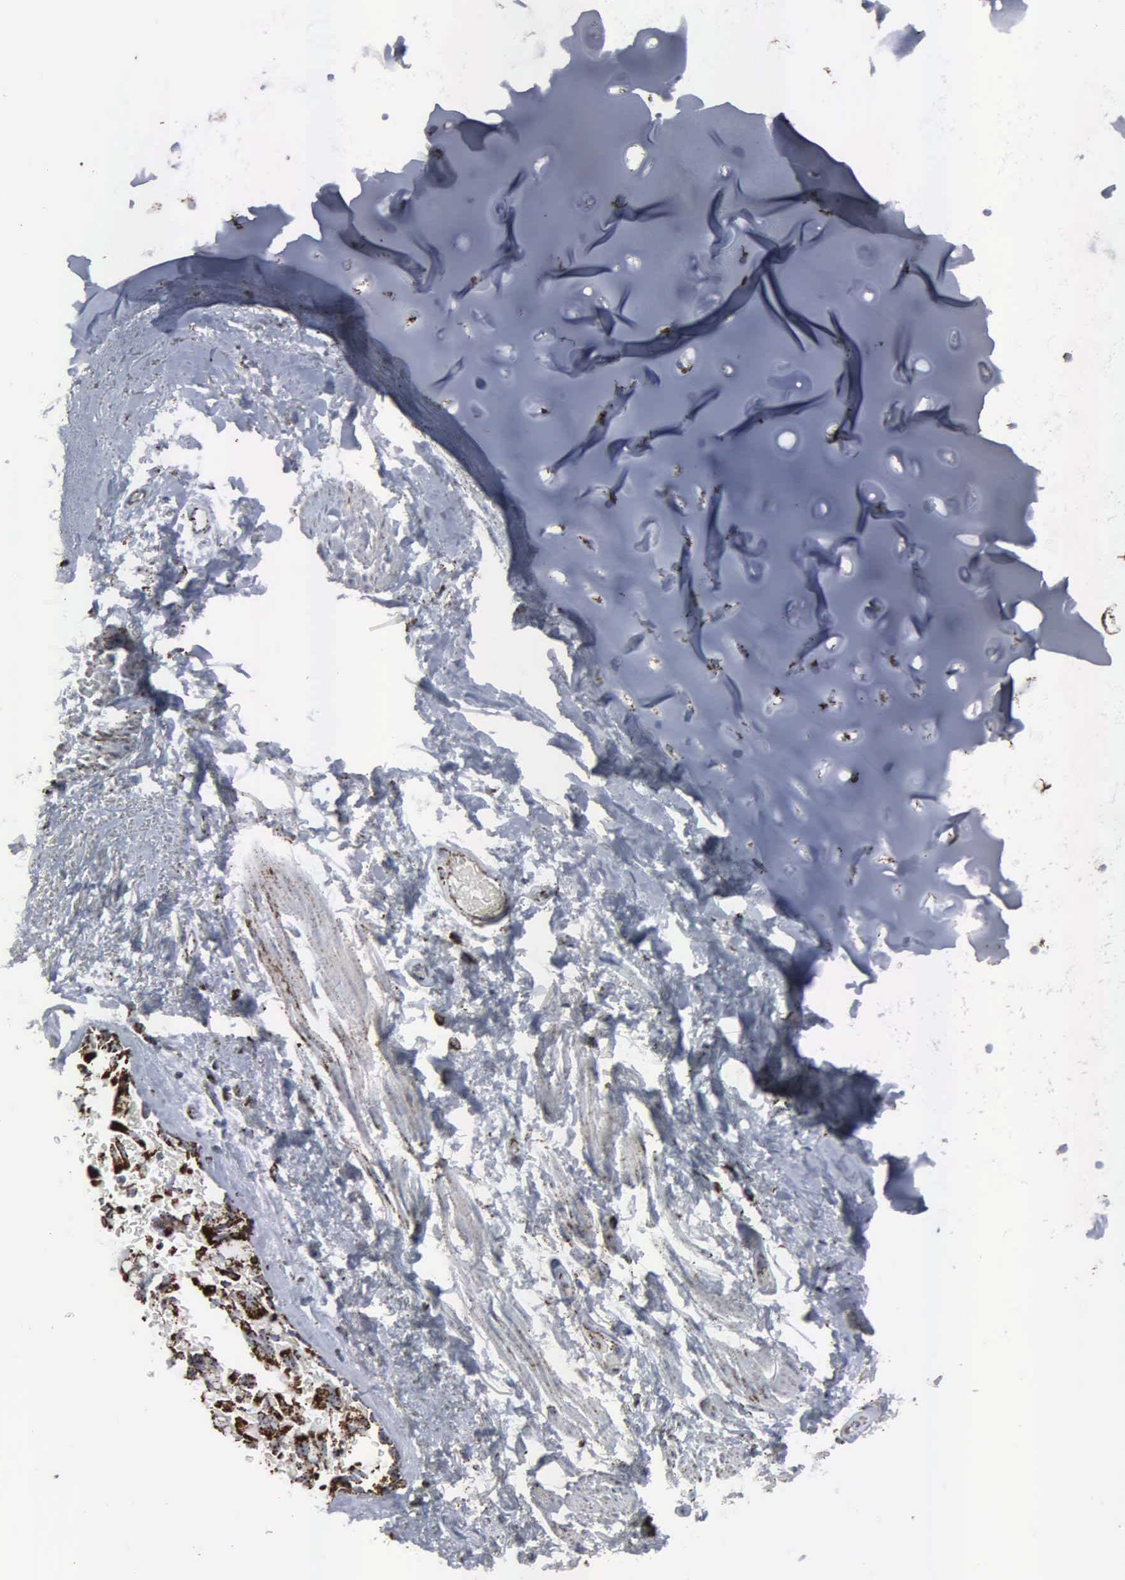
{"staining": {"intensity": "weak", "quantity": "25%-75%", "location": "cytoplasmic/membranous"}, "tissue": "adipose tissue", "cell_type": "Adipocytes", "image_type": "normal", "snomed": [{"axis": "morphology", "description": "Normal tissue, NOS"}, {"axis": "topography", "description": "Cartilage tissue"}, {"axis": "topography", "description": "Lung"}], "caption": "Adipose tissue stained with immunohistochemistry (IHC) displays weak cytoplasmic/membranous positivity in about 25%-75% of adipocytes. (IHC, brightfield microscopy, high magnification).", "gene": "HSPA9", "patient": {"sex": "male", "age": 65}}